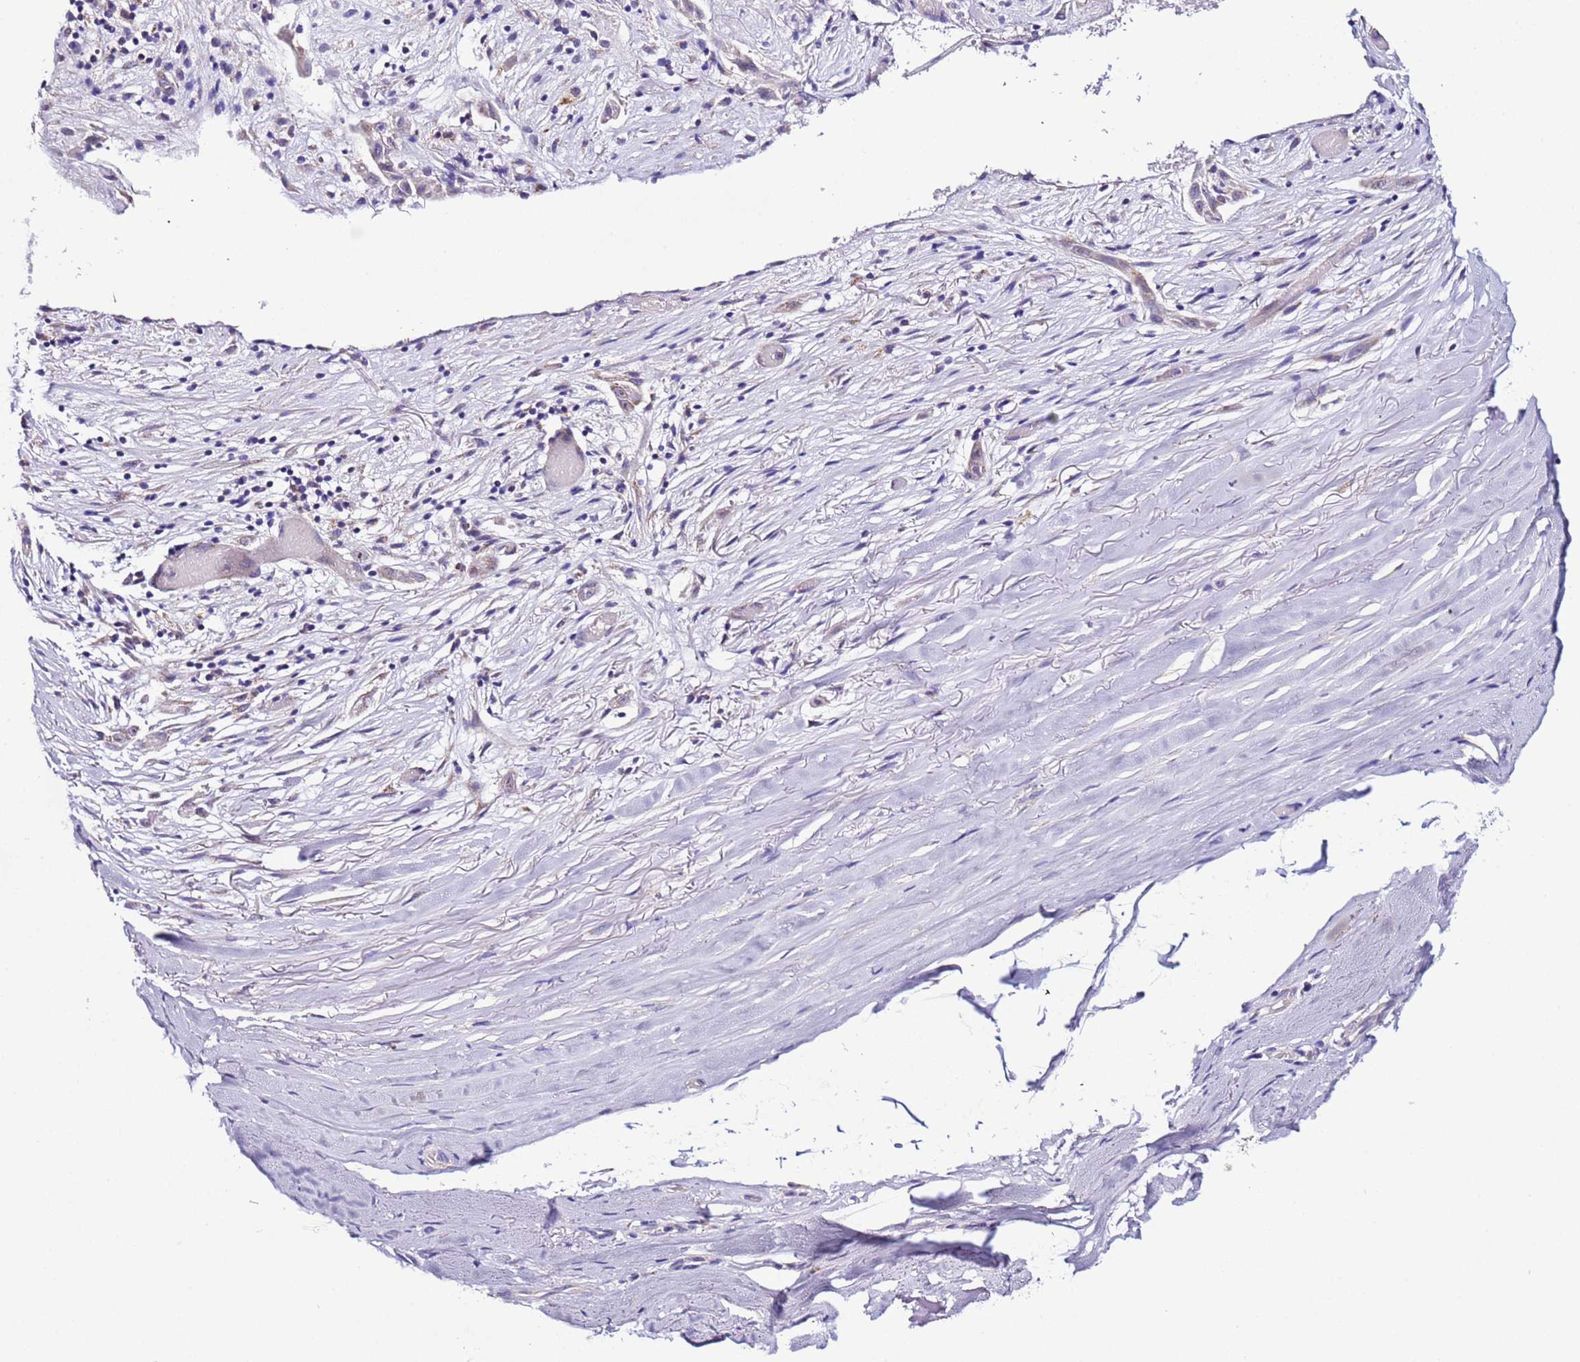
{"staining": {"intensity": "negative", "quantity": "none", "location": "none"}, "tissue": "adipose tissue", "cell_type": "Adipocytes", "image_type": "normal", "snomed": [{"axis": "morphology", "description": "Normal tissue, NOS"}, {"axis": "morphology", "description": "Basal cell carcinoma"}, {"axis": "topography", "description": "Skin"}], "caption": "Immunohistochemical staining of normal adipose tissue shows no significant positivity in adipocytes. (DAB (3,3'-diaminobenzidine) IHC with hematoxylin counter stain).", "gene": "UEVLD", "patient": {"sex": "female", "age": 89}}